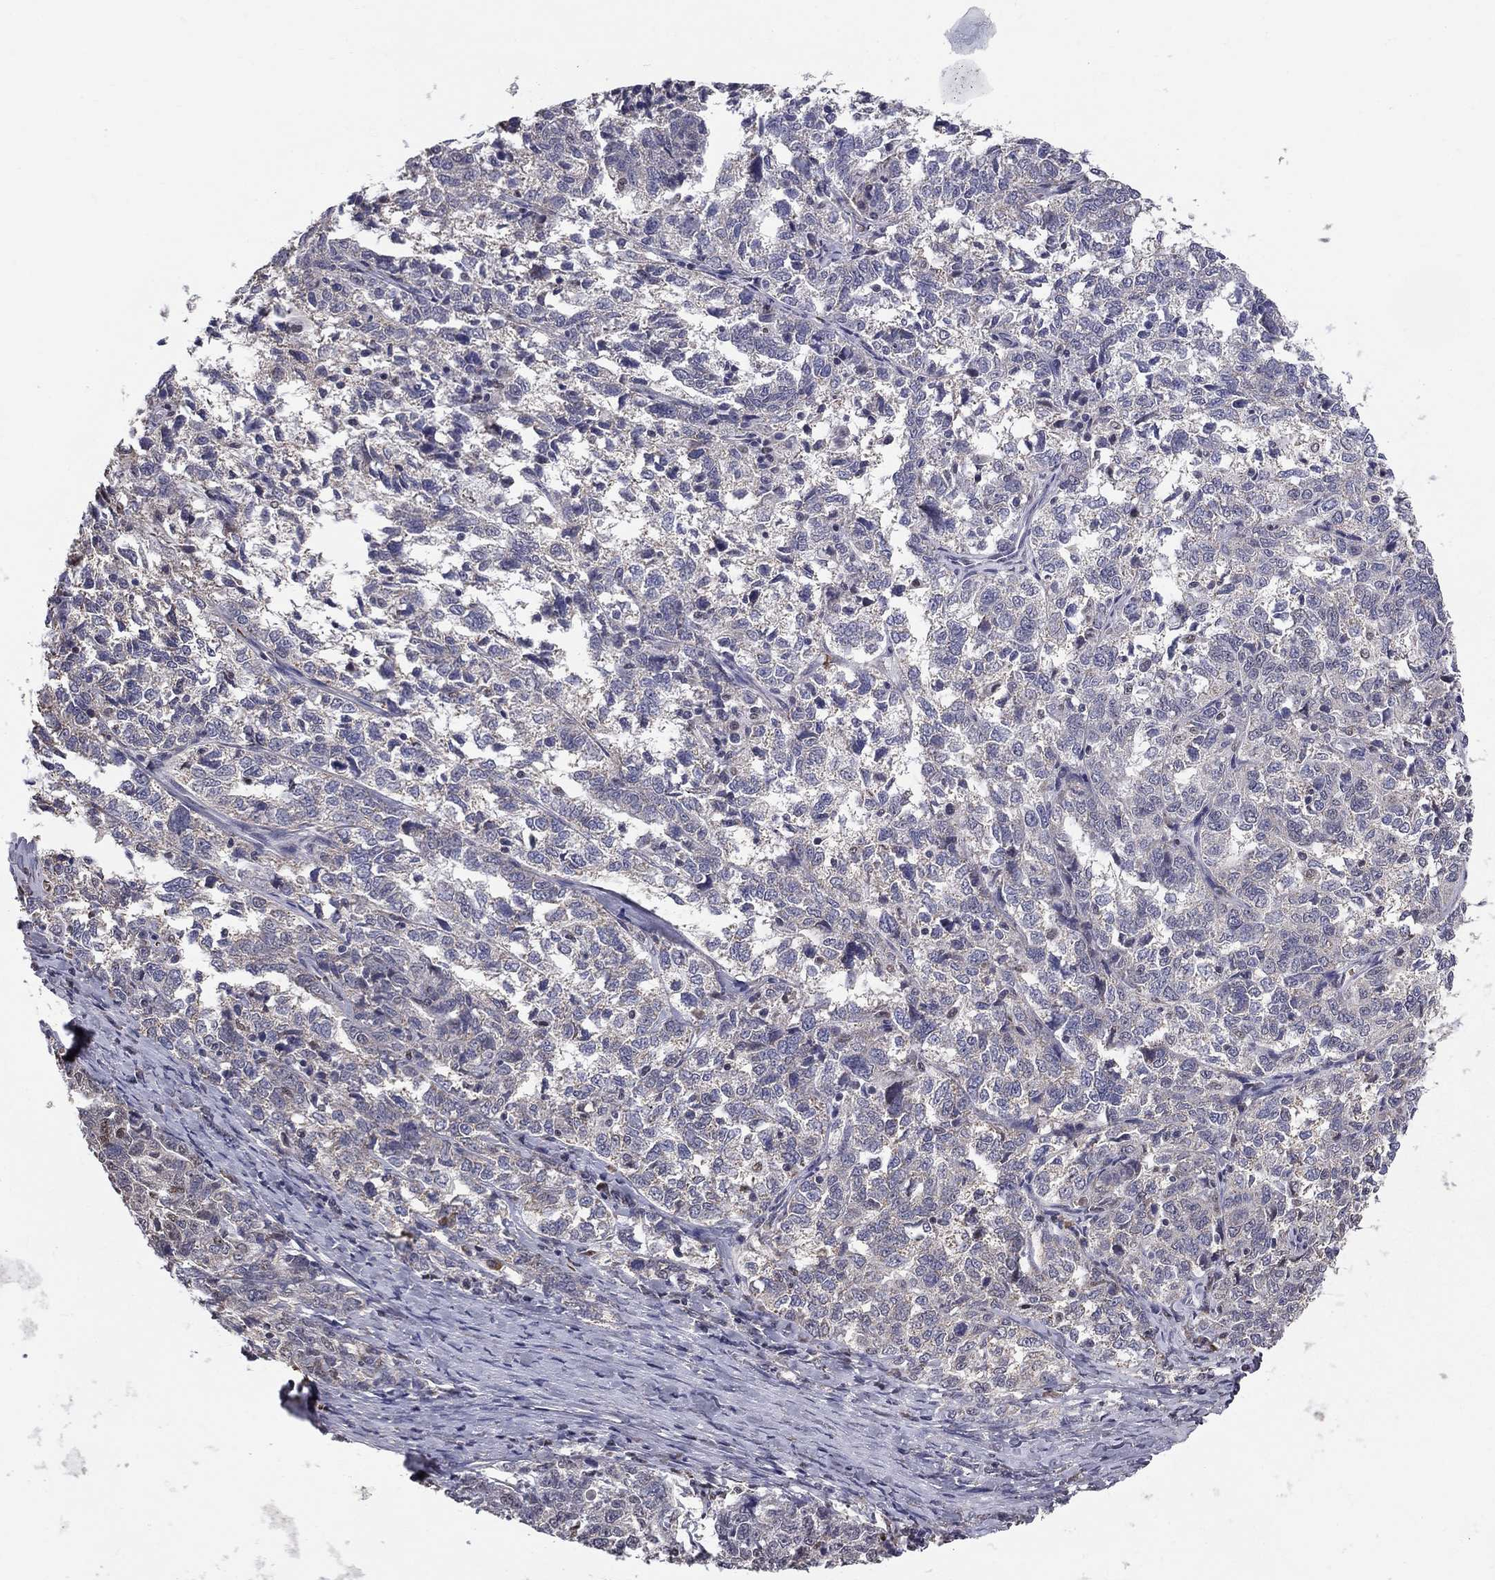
{"staining": {"intensity": "negative", "quantity": "none", "location": "none"}, "tissue": "ovarian cancer", "cell_type": "Tumor cells", "image_type": "cancer", "snomed": [{"axis": "morphology", "description": "Cystadenocarcinoma, serous, NOS"}, {"axis": "topography", "description": "Ovary"}], "caption": "There is no significant expression in tumor cells of ovarian cancer (serous cystadenocarcinoma).", "gene": "HSPB2", "patient": {"sex": "female", "age": 71}}